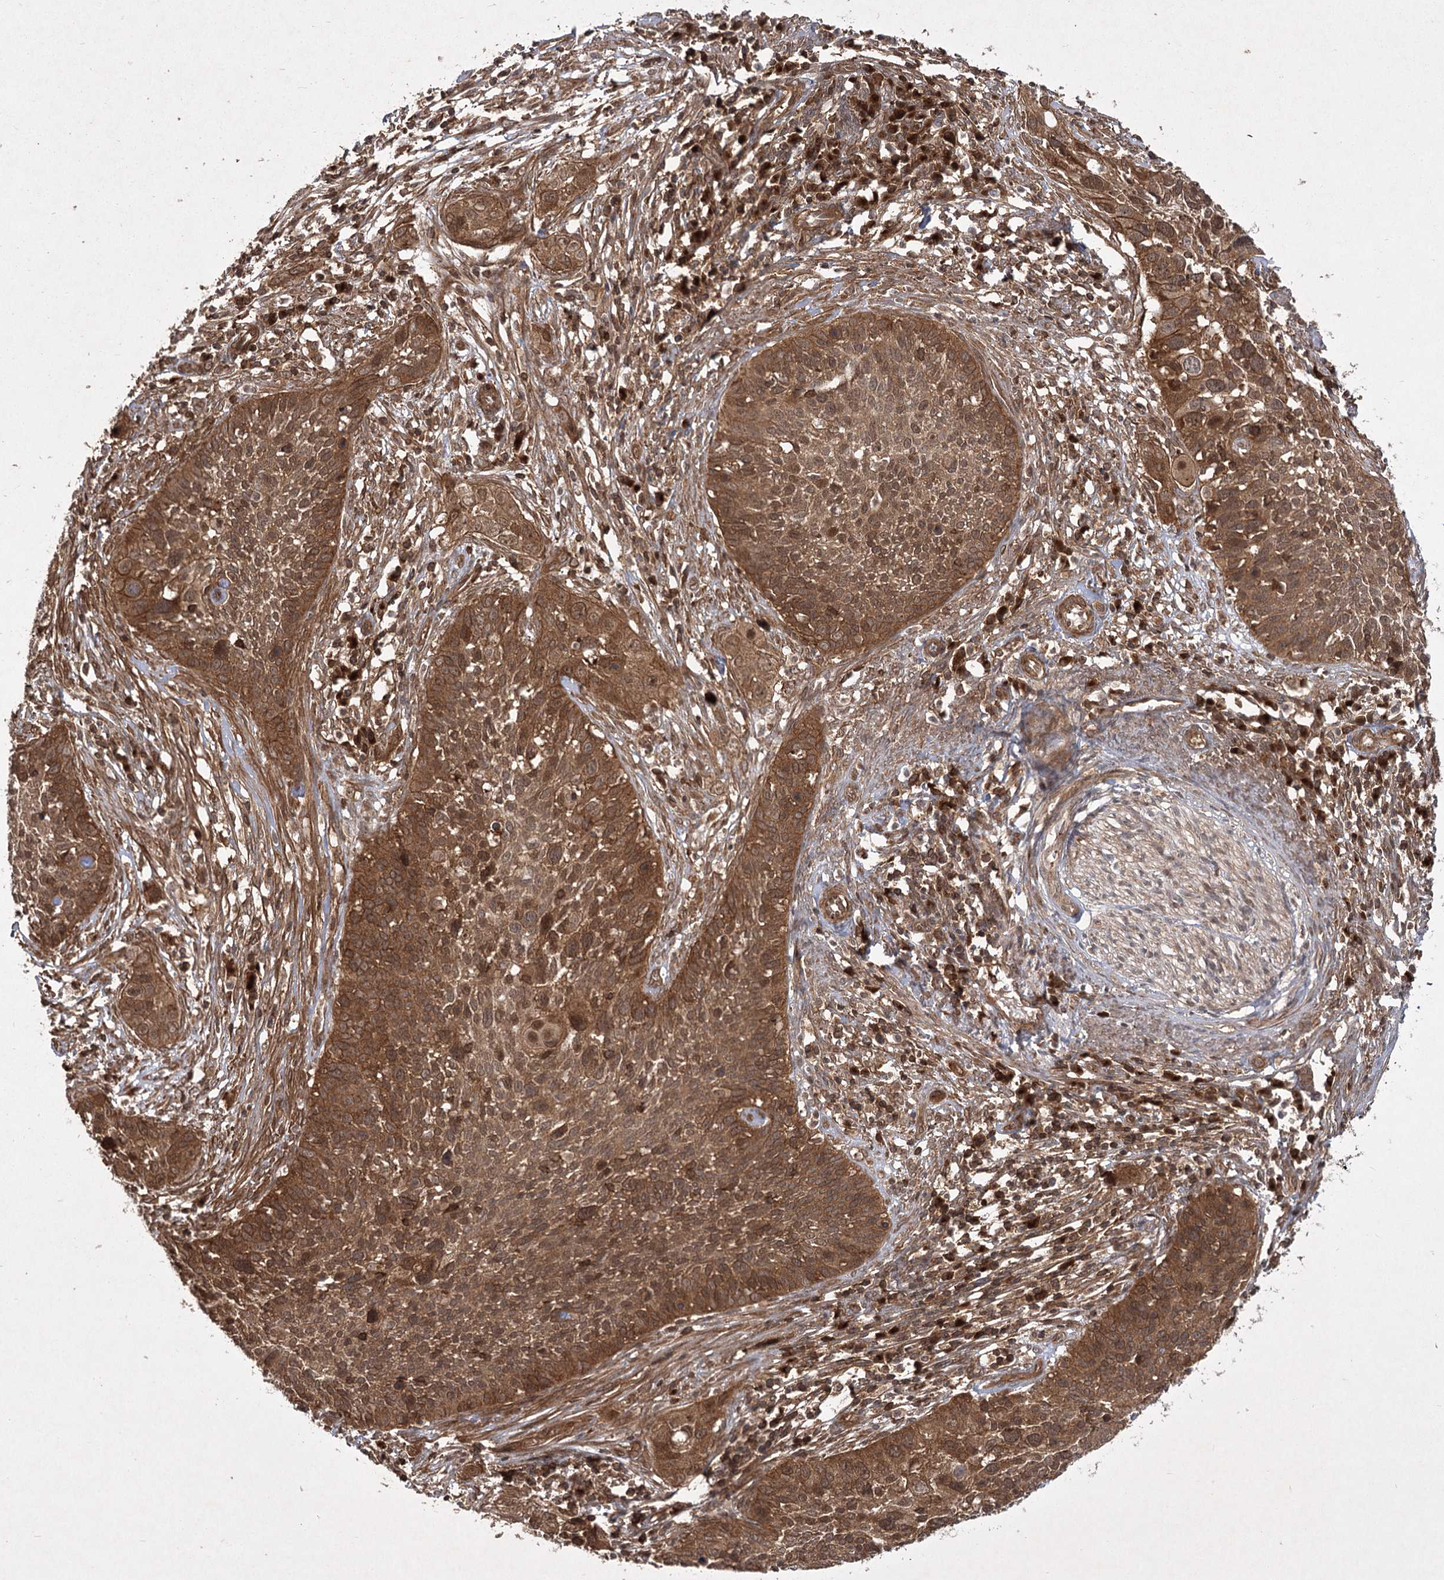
{"staining": {"intensity": "strong", "quantity": ">75%", "location": "cytoplasmic/membranous,nuclear"}, "tissue": "cervical cancer", "cell_type": "Tumor cells", "image_type": "cancer", "snomed": [{"axis": "morphology", "description": "Squamous cell carcinoma, NOS"}, {"axis": "topography", "description": "Cervix"}], "caption": "This image shows IHC staining of human squamous cell carcinoma (cervical), with high strong cytoplasmic/membranous and nuclear expression in about >75% of tumor cells.", "gene": "MDFIC", "patient": {"sex": "female", "age": 34}}